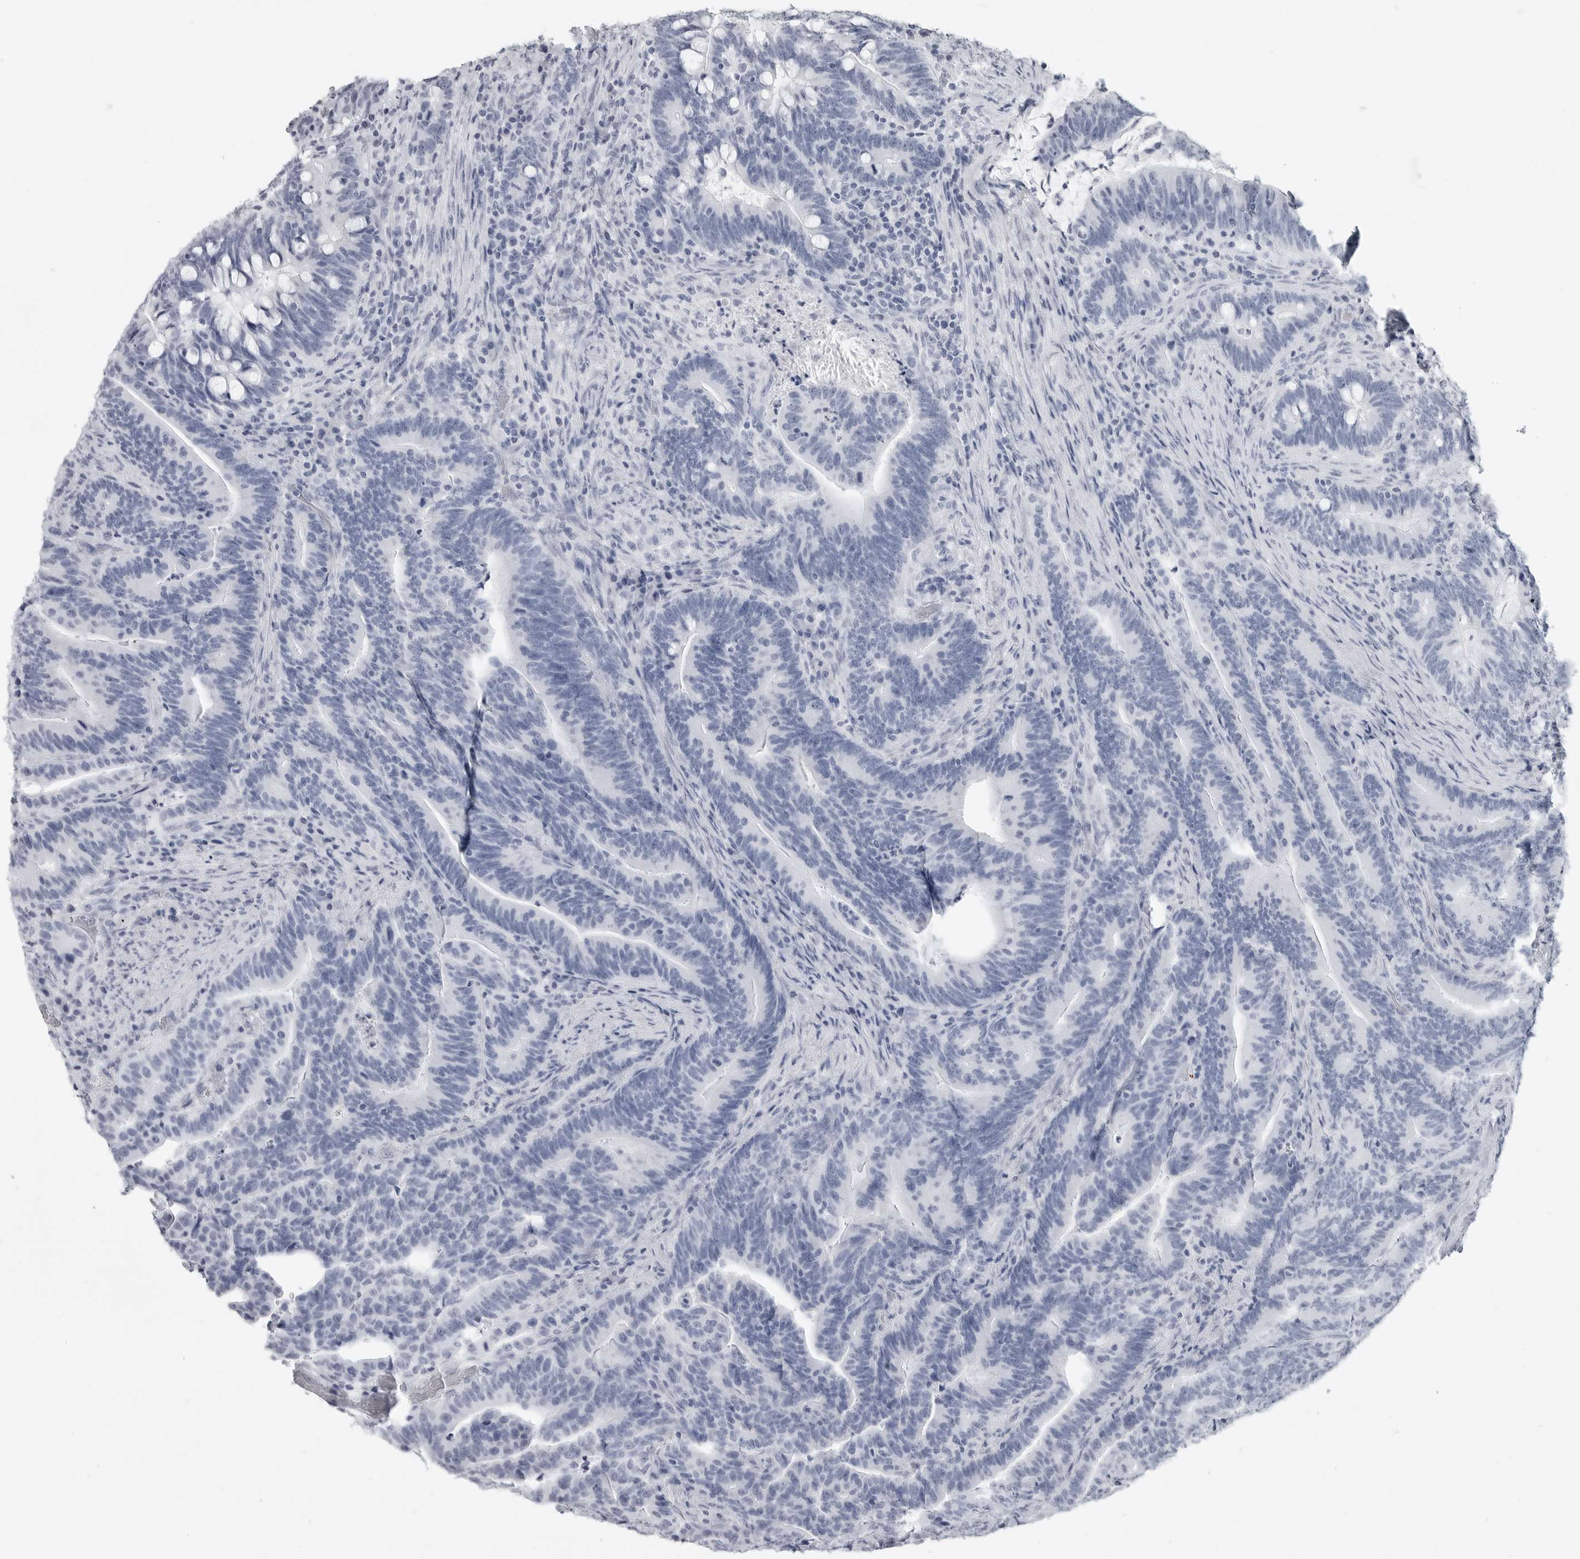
{"staining": {"intensity": "negative", "quantity": "none", "location": "none"}, "tissue": "colorectal cancer", "cell_type": "Tumor cells", "image_type": "cancer", "snomed": [{"axis": "morphology", "description": "Adenocarcinoma, NOS"}, {"axis": "topography", "description": "Colon"}], "caption": "This is an immunohistochemistry (IHC) micrograph of human colorectal adenocarcinoma. There is no positivity in tumor cells.", "gene": "LY6D", "patient": {"sex": "female", "age": 66}}